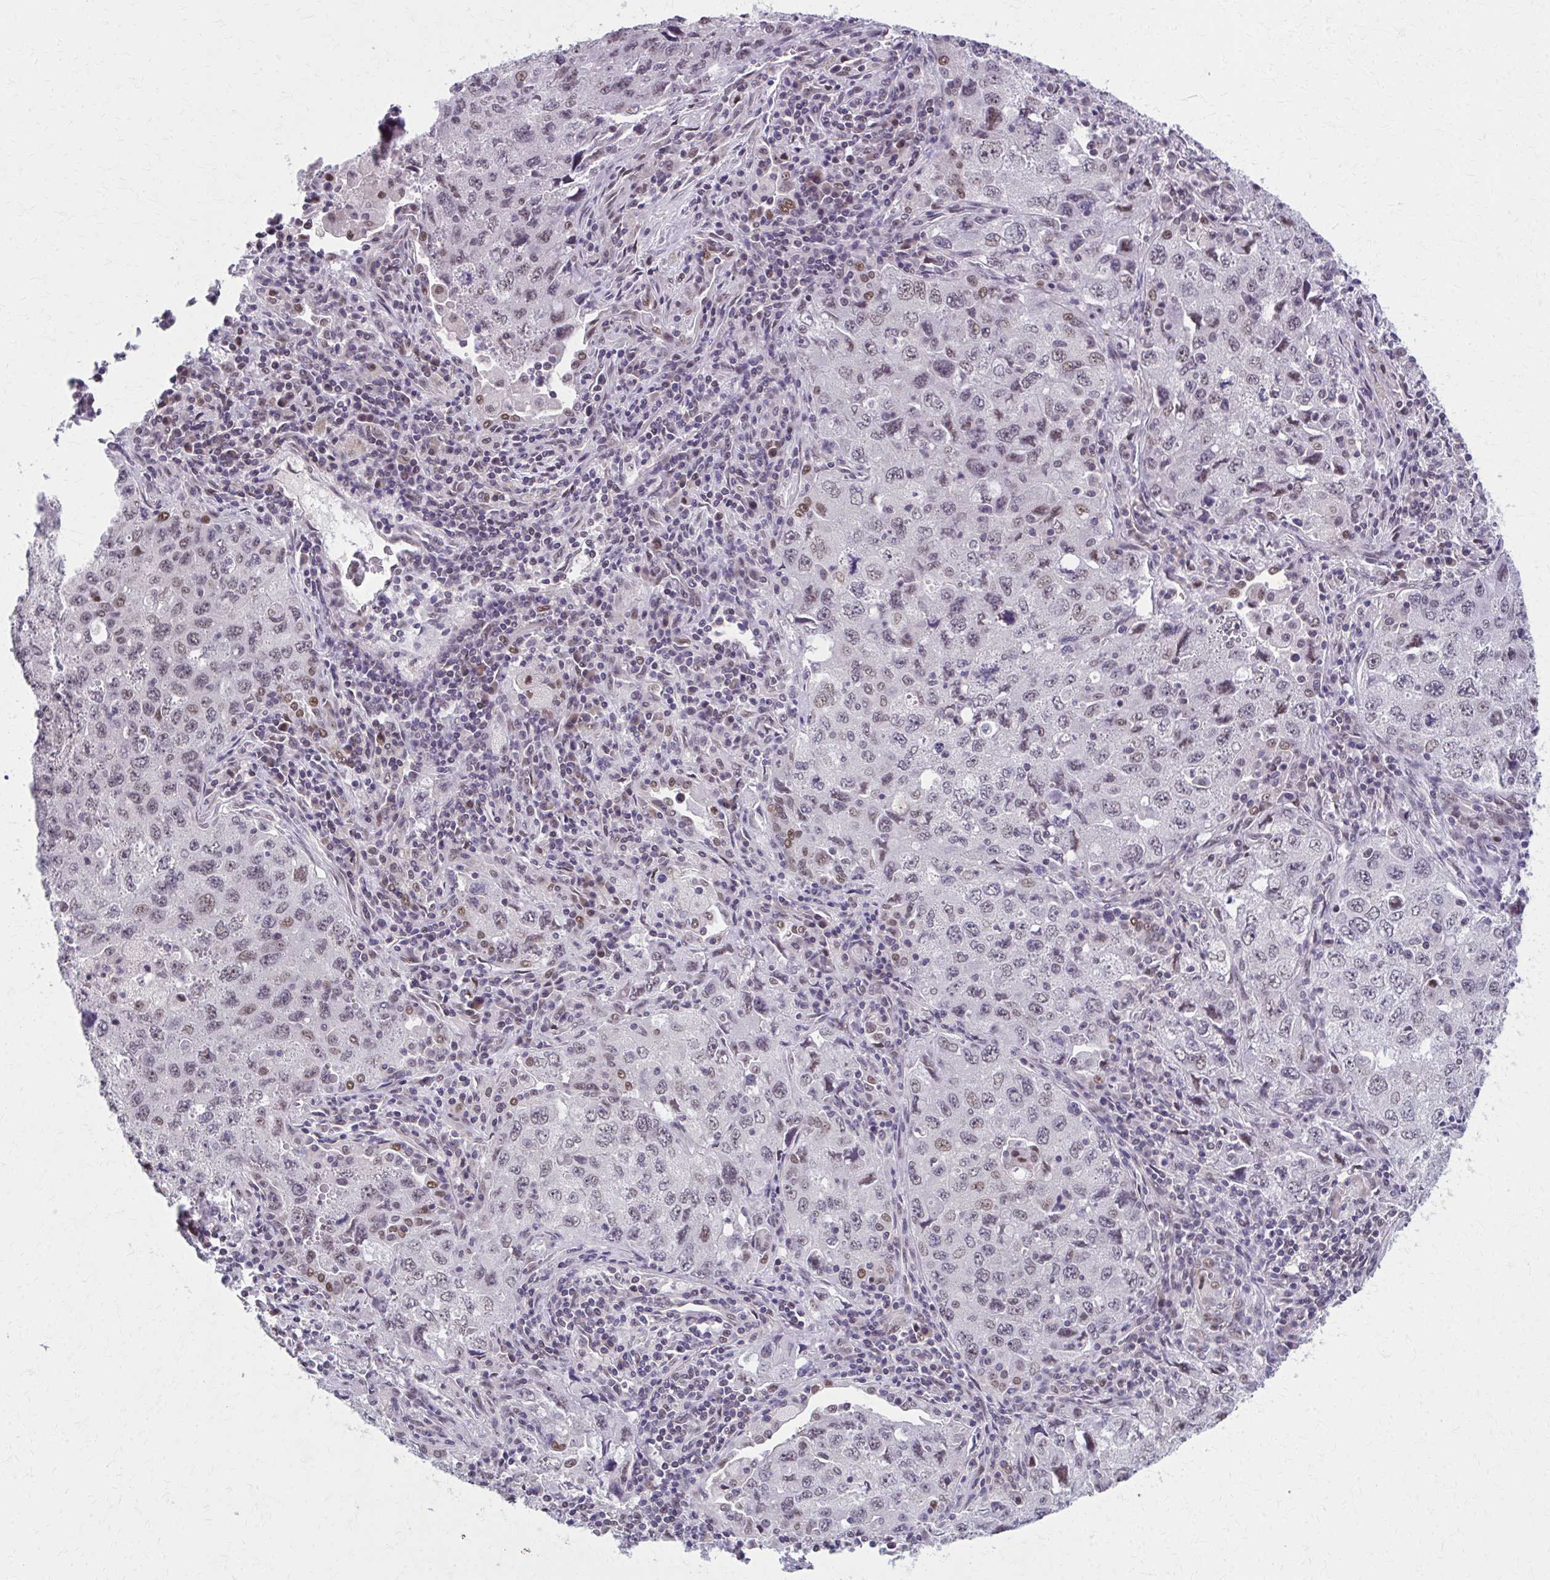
{"staining": {"intensity": "weak", "quantity": "25%-75%", "location": "nuclear"}, "tissue": "lung cancer", "cell_type": "Tumor cells", "image_type": "cancer", "snomed": [{"axis": "morphology", "description": "Adenocarcinoma, NOS"}, {"axis": "topography", "description": "Lung"}], "caption": "Weak nuclear staining is identified in approximately 25%-75% of tumor cells in lung cancer (adenocarcinoma).", "gene": "SETBP1", "patient": {"sex": "female", "age": 57}}